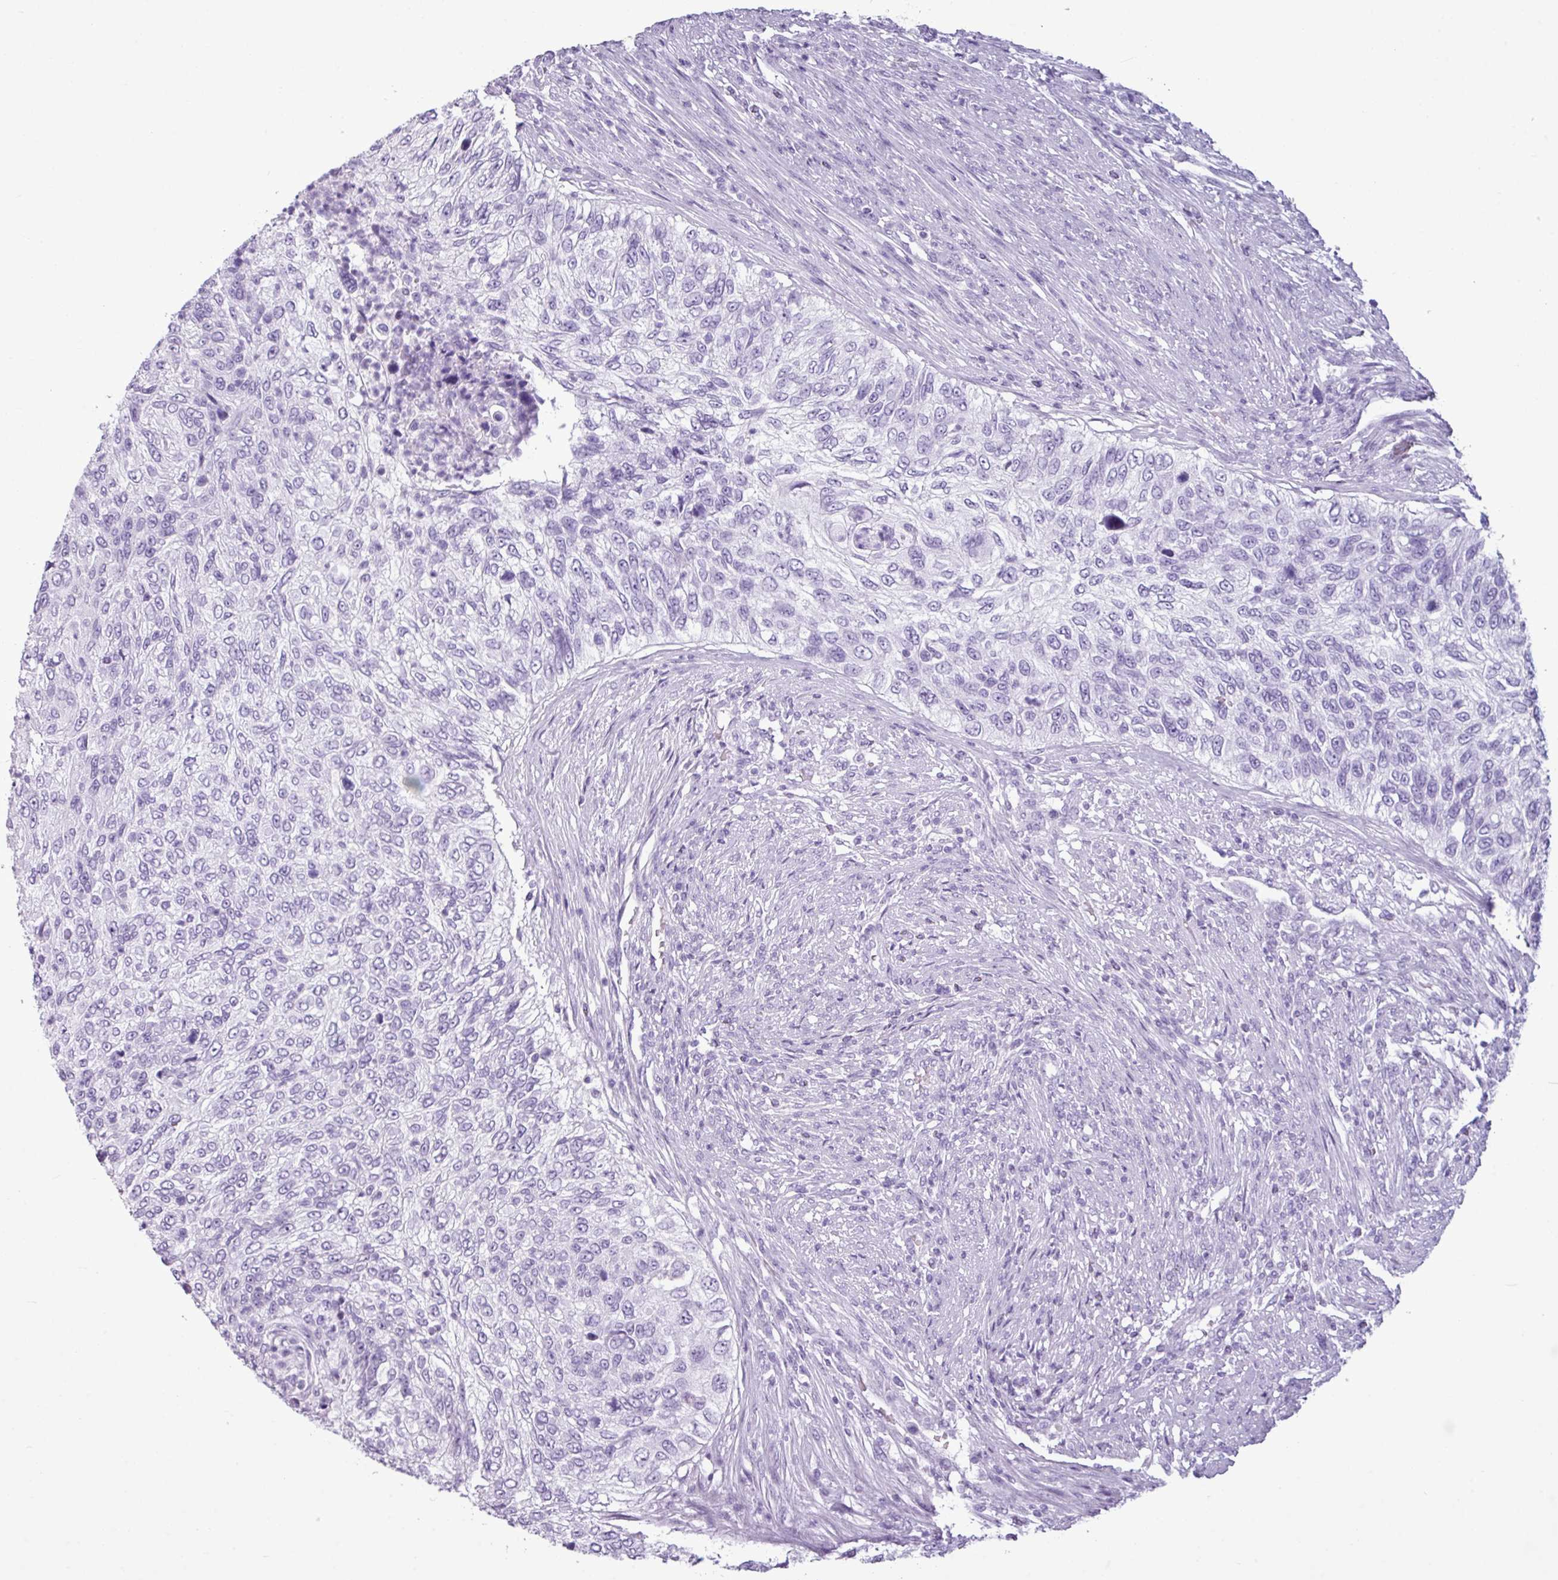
{"staining": {"intensity": "negative", "quantity": "none", "location": "none"}, "tissue": "urothelial cancer", "cell_type": "Tumor cells", "image_type": "cancer", "snomed": [{"axis": "morphology", "description": "Urothelial carcinoma, High grade"}, {"axis": "topography", "description": "Urinary bladder"}], "caption": "Immunohistochemistry of high-grade urothelial carcinoma reveals no positivity in tumor cells. Nuclei are stained in blue.", "gene": "AMY1B", "patient": {"sex": "female", "age": 60}}